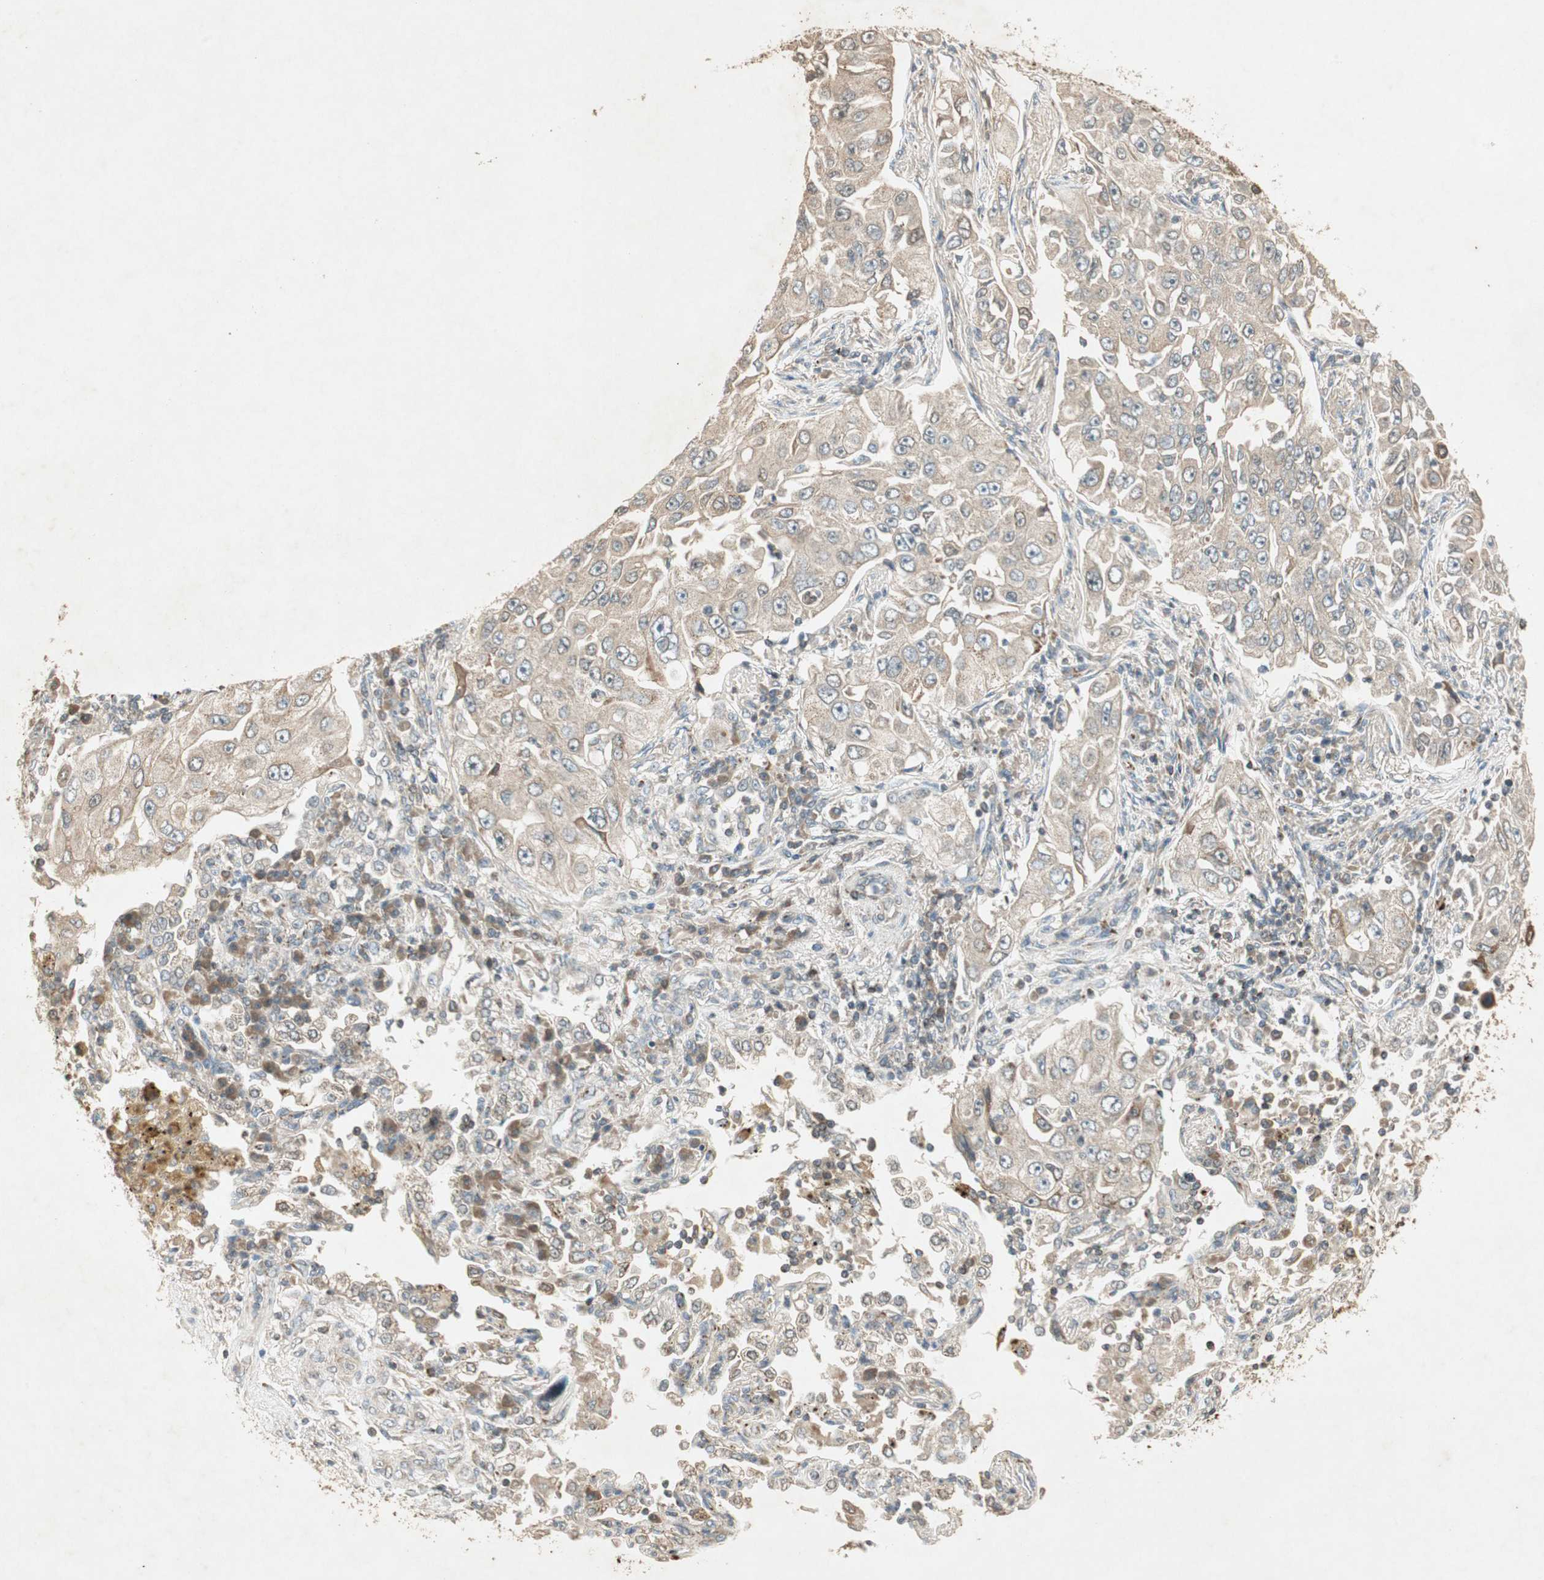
{"staining": {"intensity": "weak", "quantity": ">75%", "location": "cytoplasmic/membranous"}, "tissue": "lung cancer", "cell_type": "Tumor cells", "image_type": "cancer", "snomed": [{"axis": "morphology", "description": "Adenocarcinoma, NOS"}, {"axis": "topography", "description": "Lung"}], "caption": "Approximately >75% of tumor cells in lung cancer (adenocarcinoma) exhibit weak cytoplasmic/membranous protein expression as visualized by brown immunohistochemical staining.", "gene": "USP2", "patient": {"sex": "male", "age": 84}}